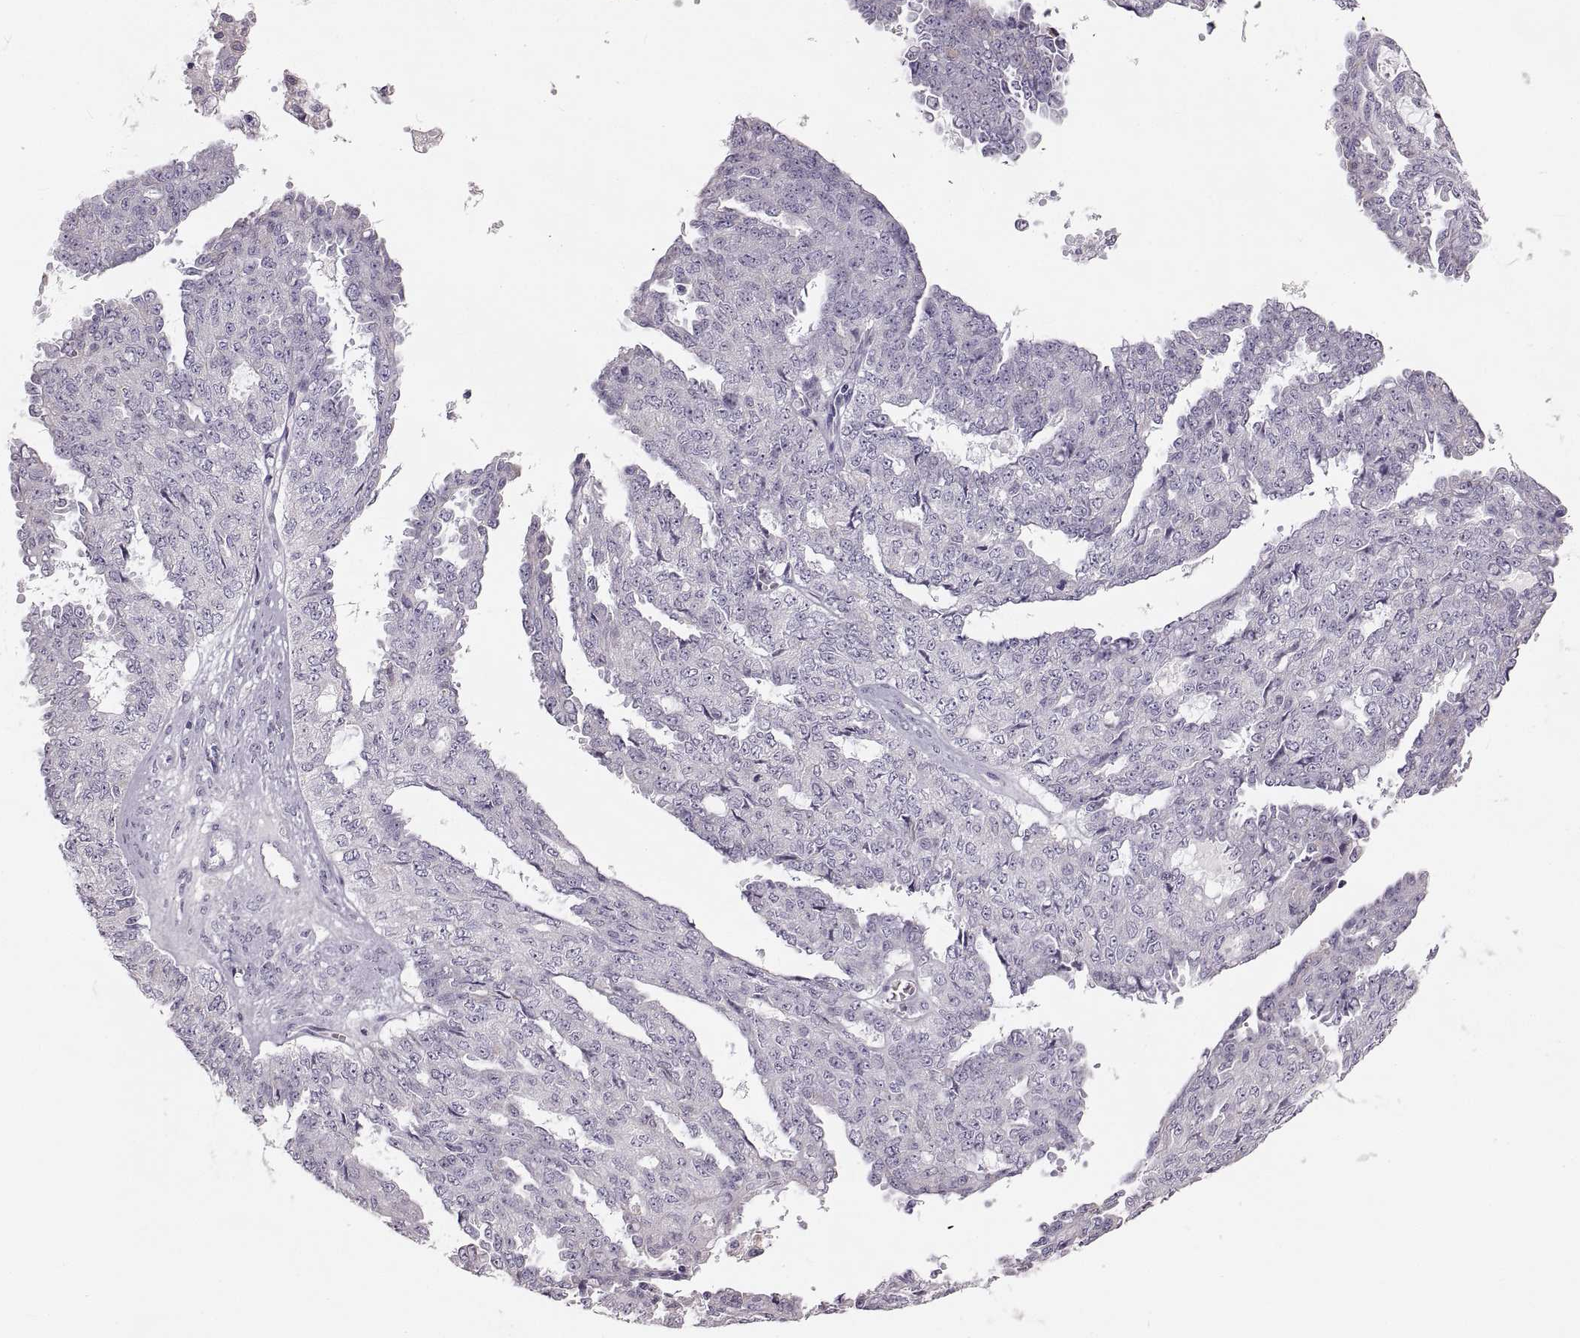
{"staining": {"intensity": "negative", "quantity": "none", "location": "none"}, "tissue": "ovarian cancer", "cell_type": "Tumor cells", "image_type": "cancer", "snomed": [{"axis": "morphology", "description": "Cystadenocarcinoma, serous, NOS"}, {"axis": "topography", "description": "Ovary"}], "caption": "Ovarian cancer (serous cystadenocarcinoma) stained for a protein using immunohistochemistry reveals no staining tumor cells.", "gene": "RUNDC3A", "patient": {"sex": "female", "age": 71}}